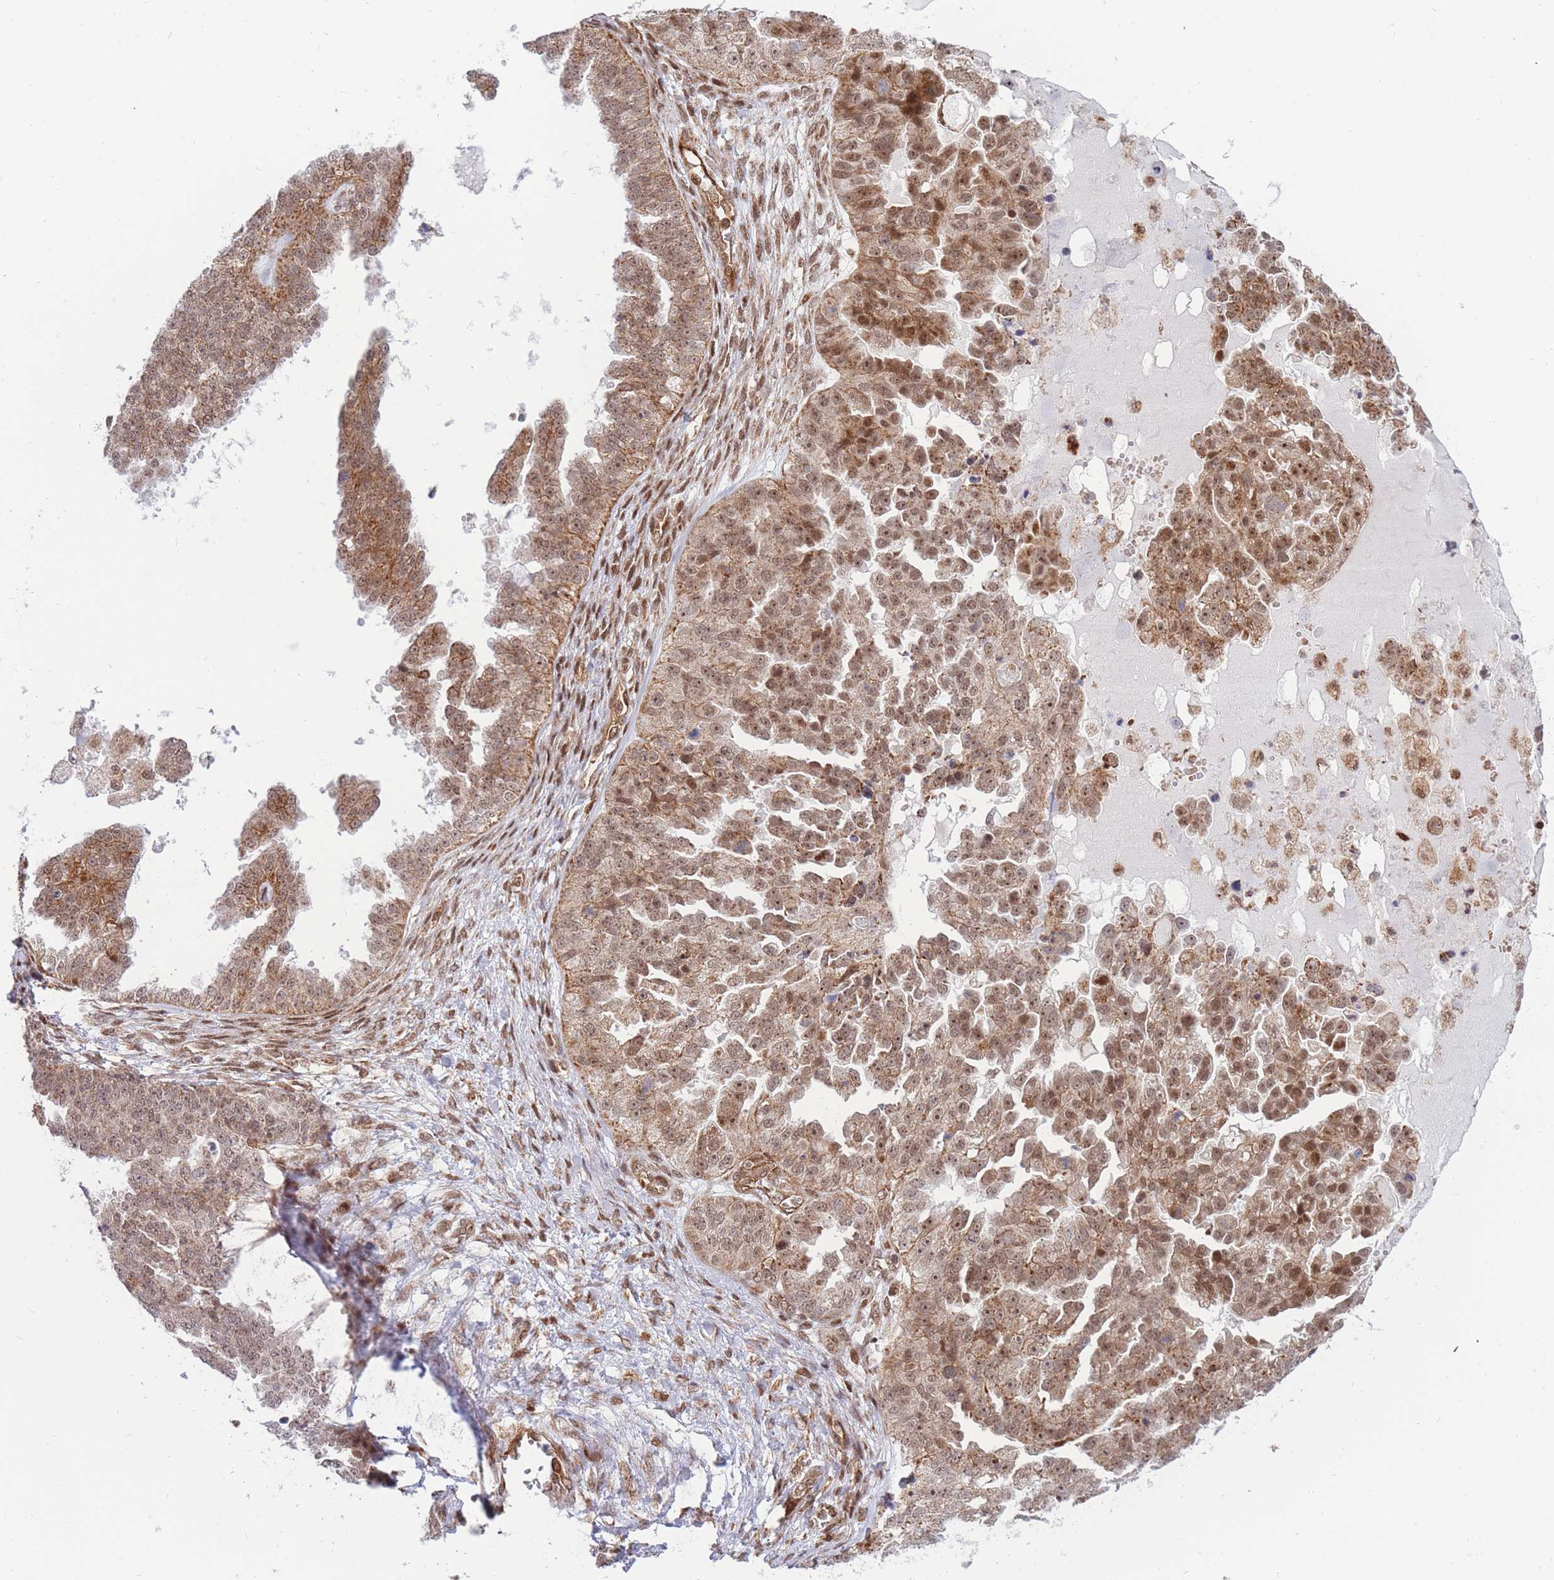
{"staining": {"intensity": "moderate", "quantity": ">75%", "location": "cytoplasmic/membranous,nuclear"}, "tissue": "ovarian cancer", "cell_type": "Tumor cells", "image_type": "cancer", "snomed": [{"axis": "morphology", "description": "Cystadenocarcinoma, serous, NOS"}, {"axis": "topography", "description": "Ovary"}], "caption": "Ovarian cancer was stained to show a protein in brown. There is medium levels of moderate cytoplasmic/membranous and nuclear positivity in approximately >75% of tumor cells.", "gene": "BOD1L1", "patient": {"sex": "female", "age": 58}}